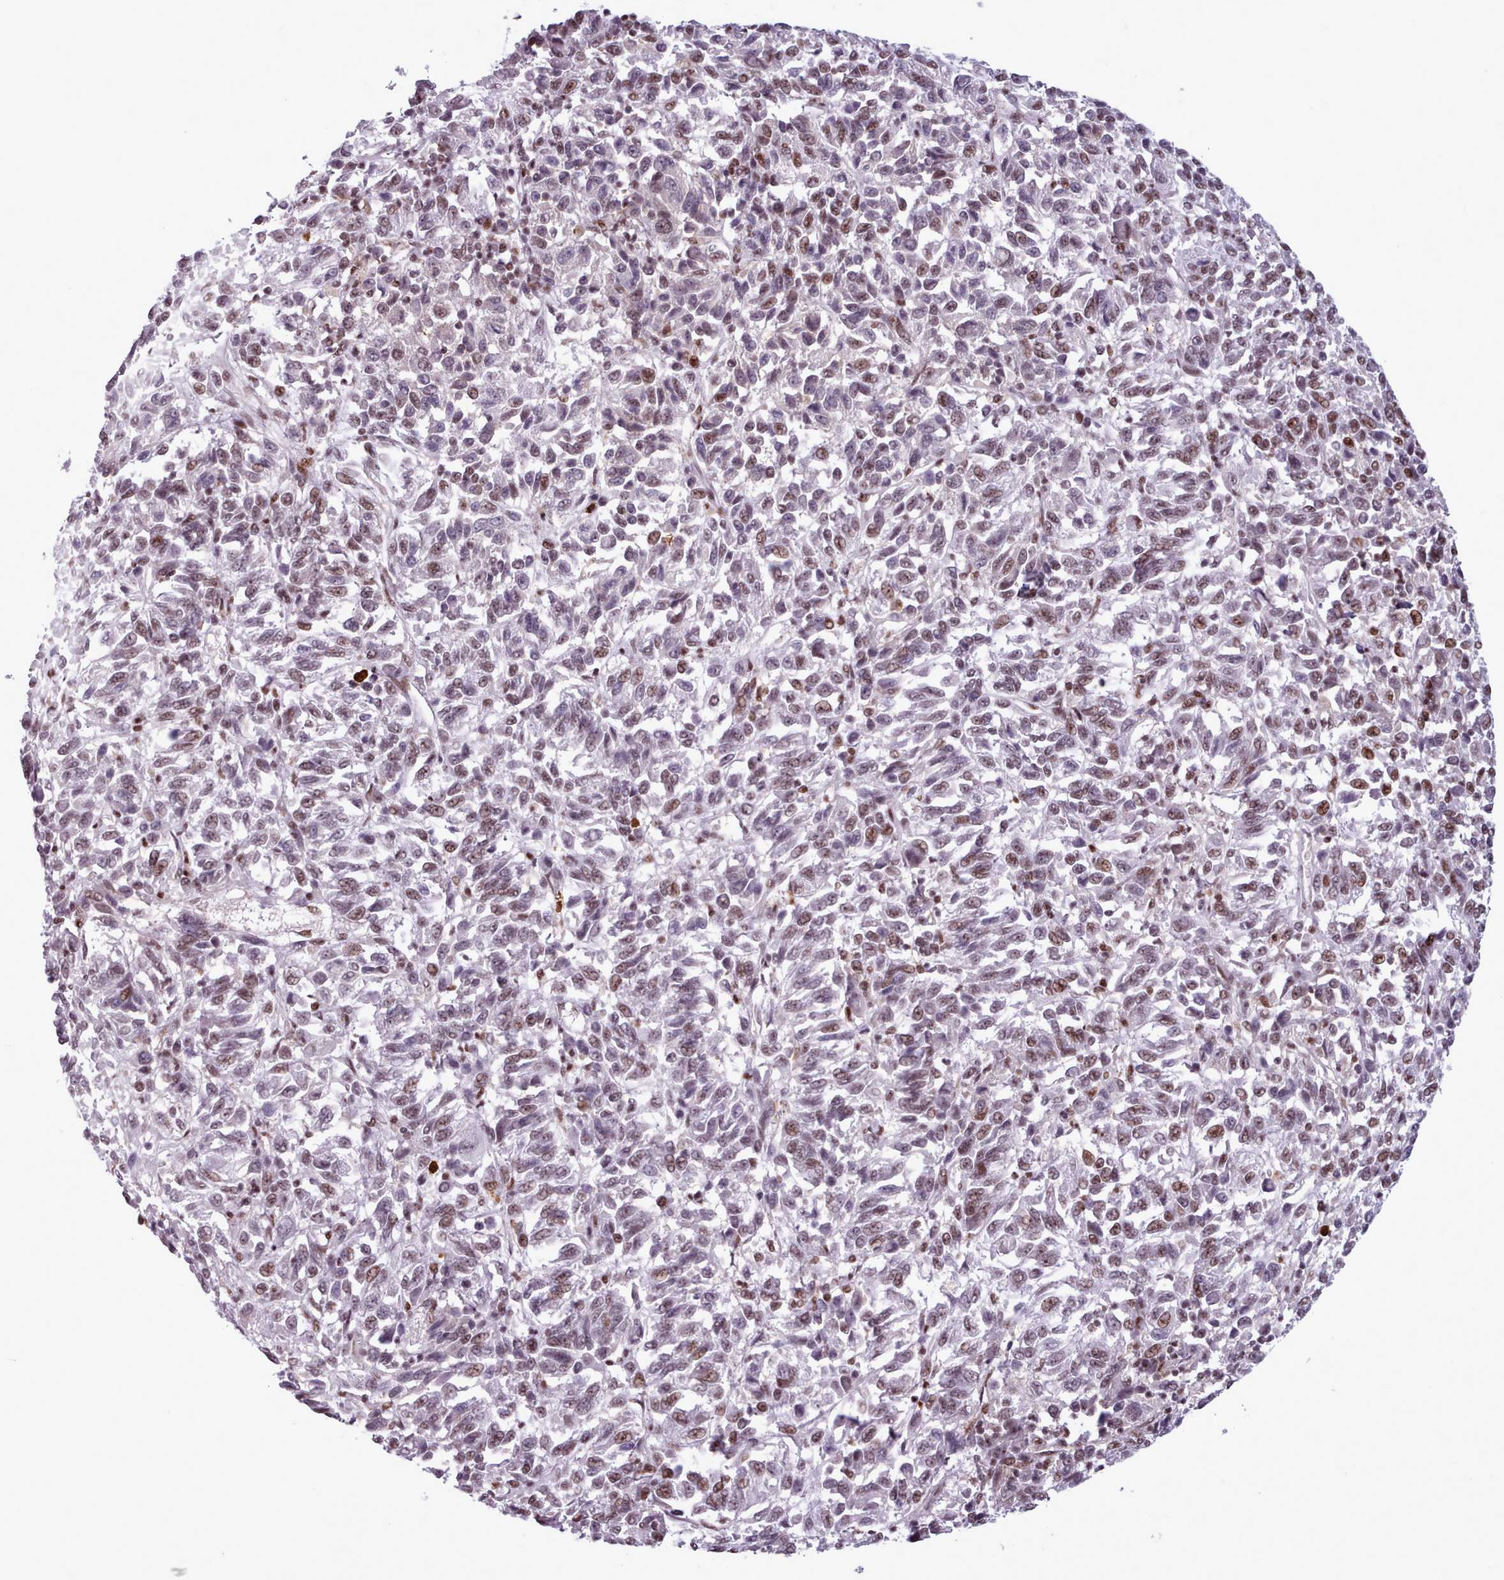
{"staining": {"intensity": "moderate", "quantity": ">75%", "location": "nuclear"}, "tissue": "melanoma", "cell_type": "Tumor cells", "image_type": "cancer", "snomed": [{"axis": "morphology", "description": "Malignant melanoma, Metastatic site"}, {"axis": "topography", "description": "Lung"}], "caption": "Melanoma stained with immunohistochemistry exhibits moderate nuclear positivity in about >75% of tumor cells.", "gene": "SRSF4", "patient": {"sex": "male", "age": 64}}